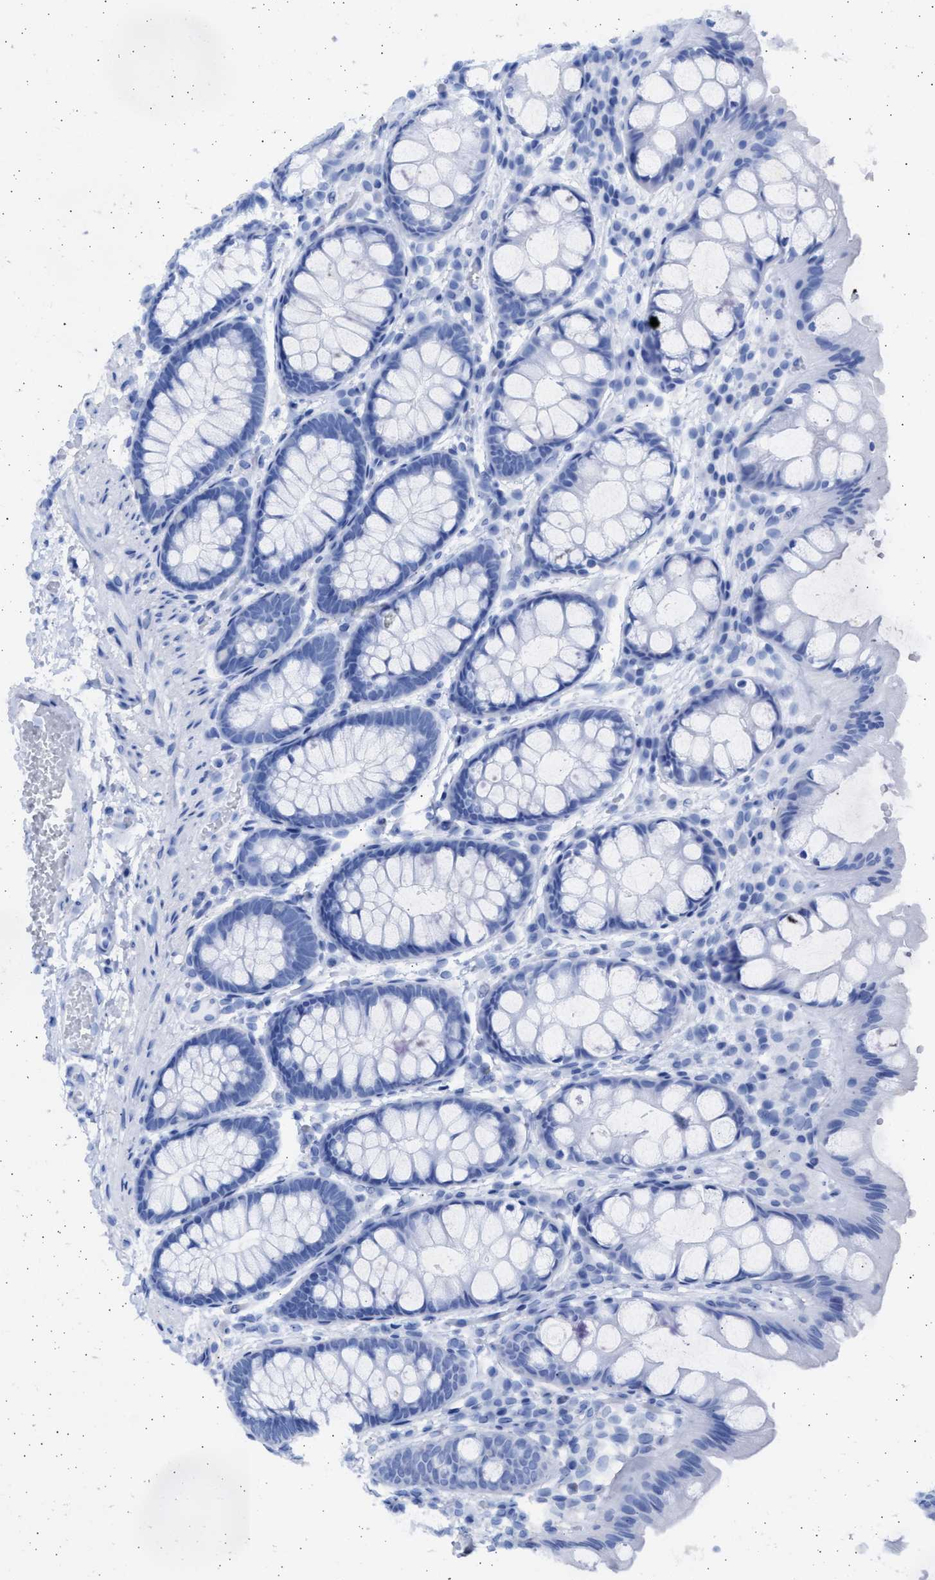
{"staining": {"intensity": "negative", "quantity": "none", "location": "none"}, "tissue": "colon", "cell_type": "Endothelial cells", "image_type": "normal", "snomed": [{"axis": "morphology", "description": "Normal tissue, NOS"}, {"axis": "topography", "description": "Colon"}], "caption": "IHC micrograph of unremarkable human colon stained for a protein (brown), which shows no positivity in endothelial cells.", "gene": "ALDOC", "patient": {"sex": "male", "age": 47}}